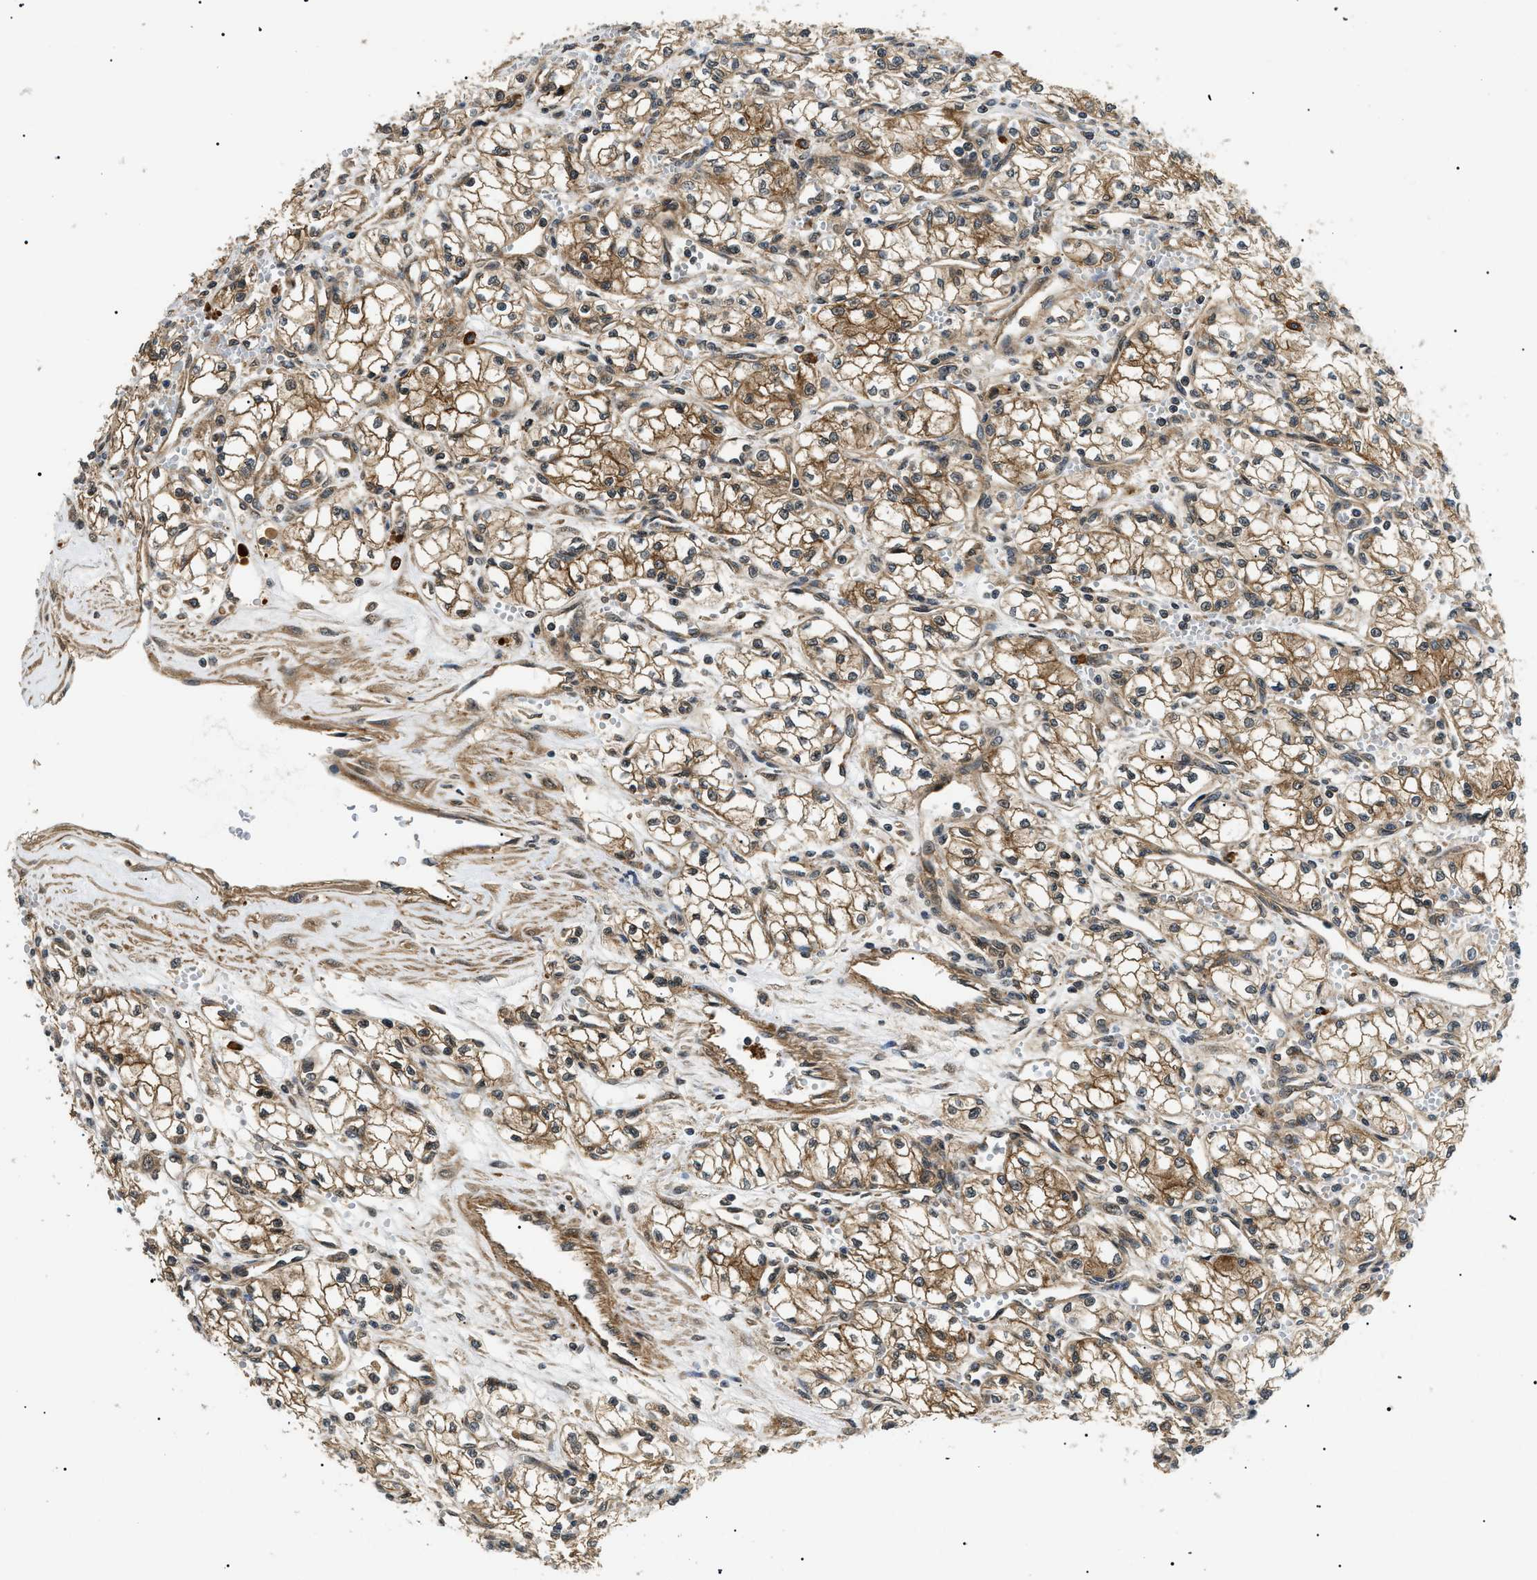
{"staining": {"intensity": "moderate", "quantity": ">75%", "location": "cytoplasmic/membranous"}, "tissue": "renal cancer", "cell_type": "Tumor cells", "image_type": "cancer", "snomed": [{"axis": "morphology", "description": "Normal tissue, NOS"}, {"axis": "morphology", "description": "Adenocarcinoma, NOS"}, {"axis": "topography", "description": "Kidney"}], "caption": "Protein expression analysis of human adenocarcinoma (renal) reveals moderate cytoplasmic/membranous staining in approximately >75% of tumor cells.", "gene": "ATP6AP1", "patient": {"sex": "male", "age": 59}}